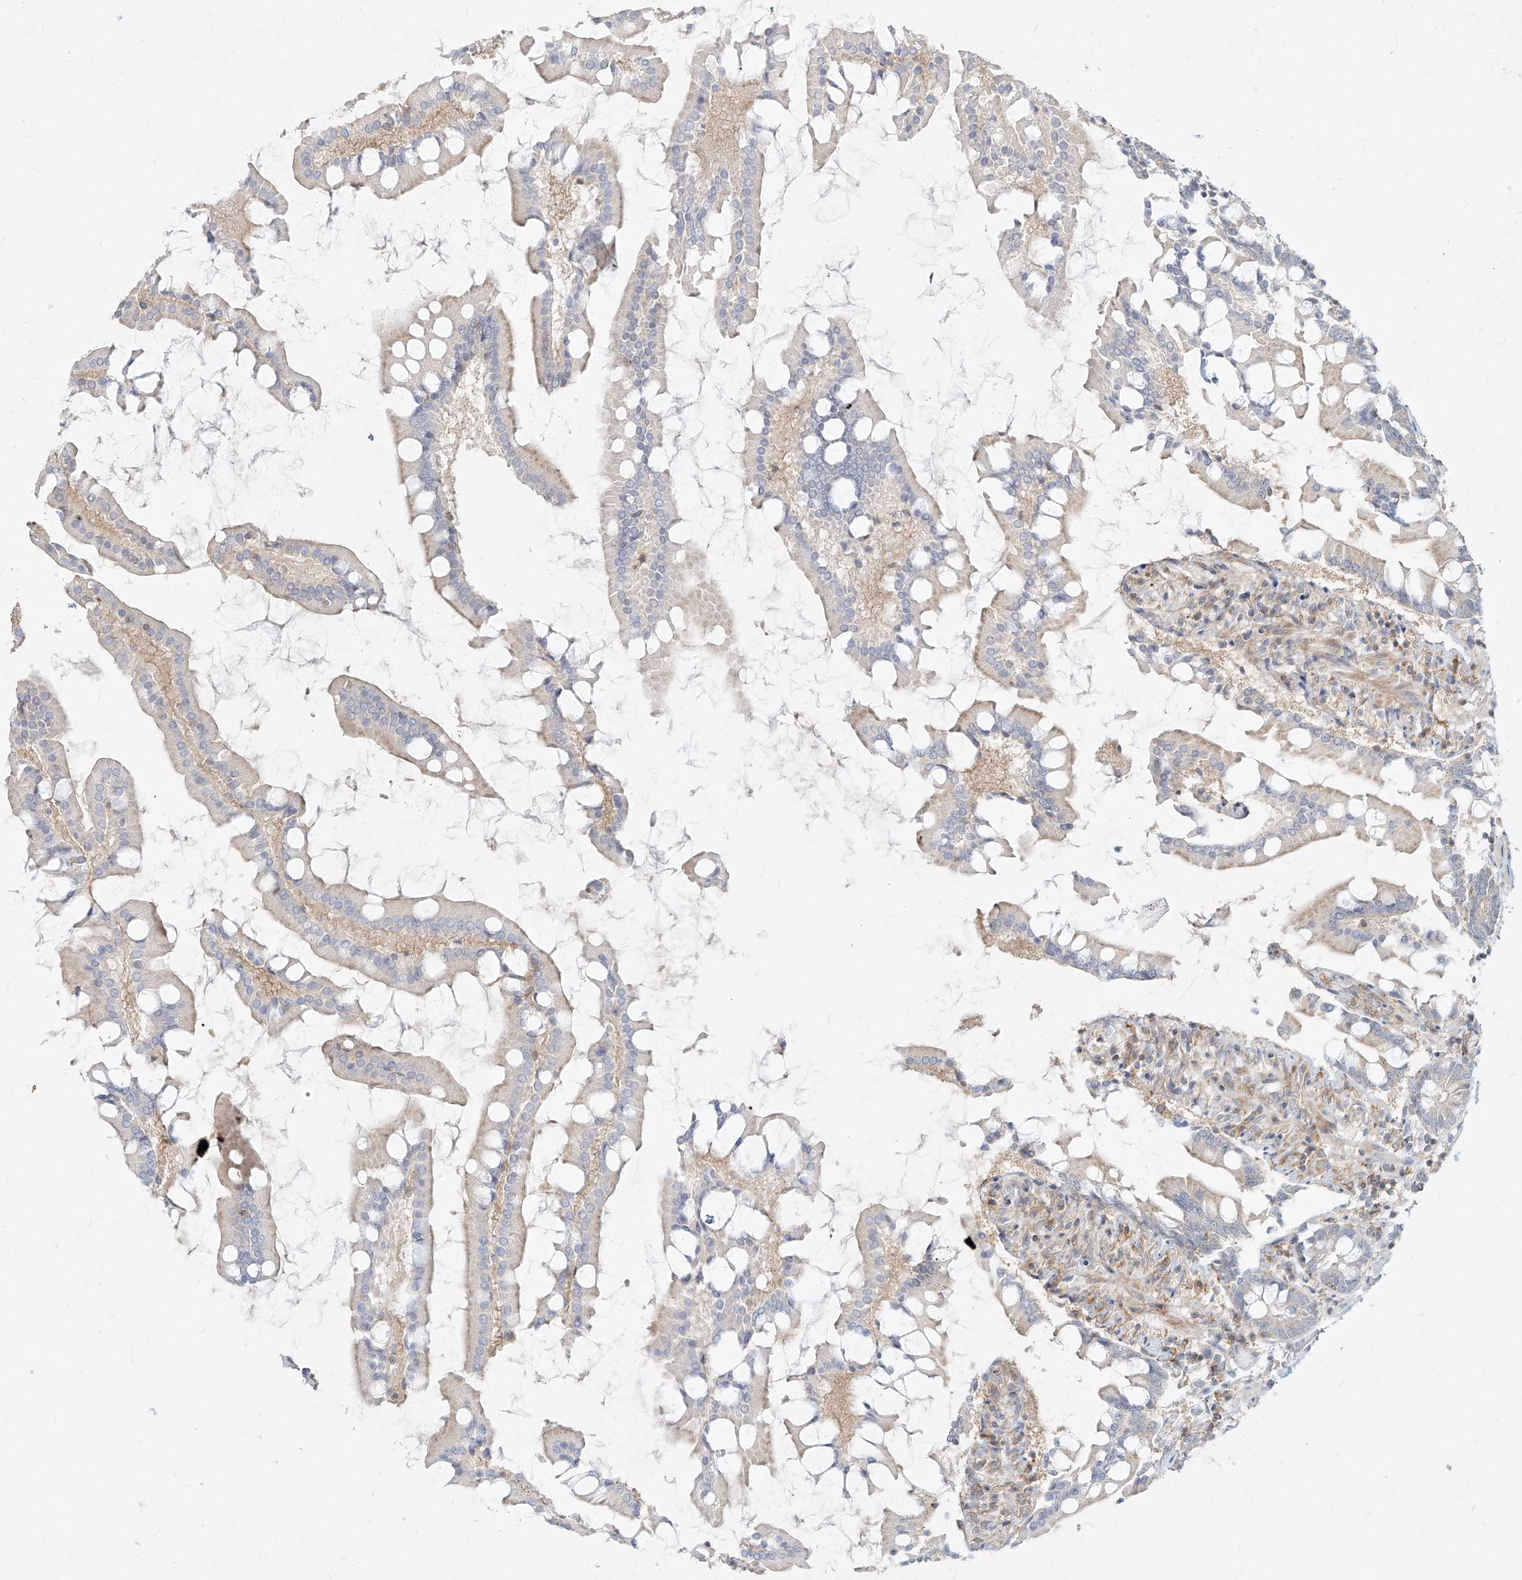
{"staining": {"intensity": "weak", "quantity": "25%-75%", "location": "cytoplasmic/membranous"}, "tissue": "small intestine", "cell_type": "Glandular cells", "image_type": "normal", "snomed": [{"axis": "morphology", "description": "Normal tissue, NOS"}, {"axis": "topography", "description": "Small intestine"}], "caption": "Immunohistochemistry image of benign small intestine: human small intestine stained using immunohistochemistry reveals low levels of weak protein expression localized specifically in the cytoplasmic/membranous of glandular cells, appearing as a cytoplasmic/membranous brown color.", "gene": "SLC2A12", "patient": {"sex": "male", "age": 41}}